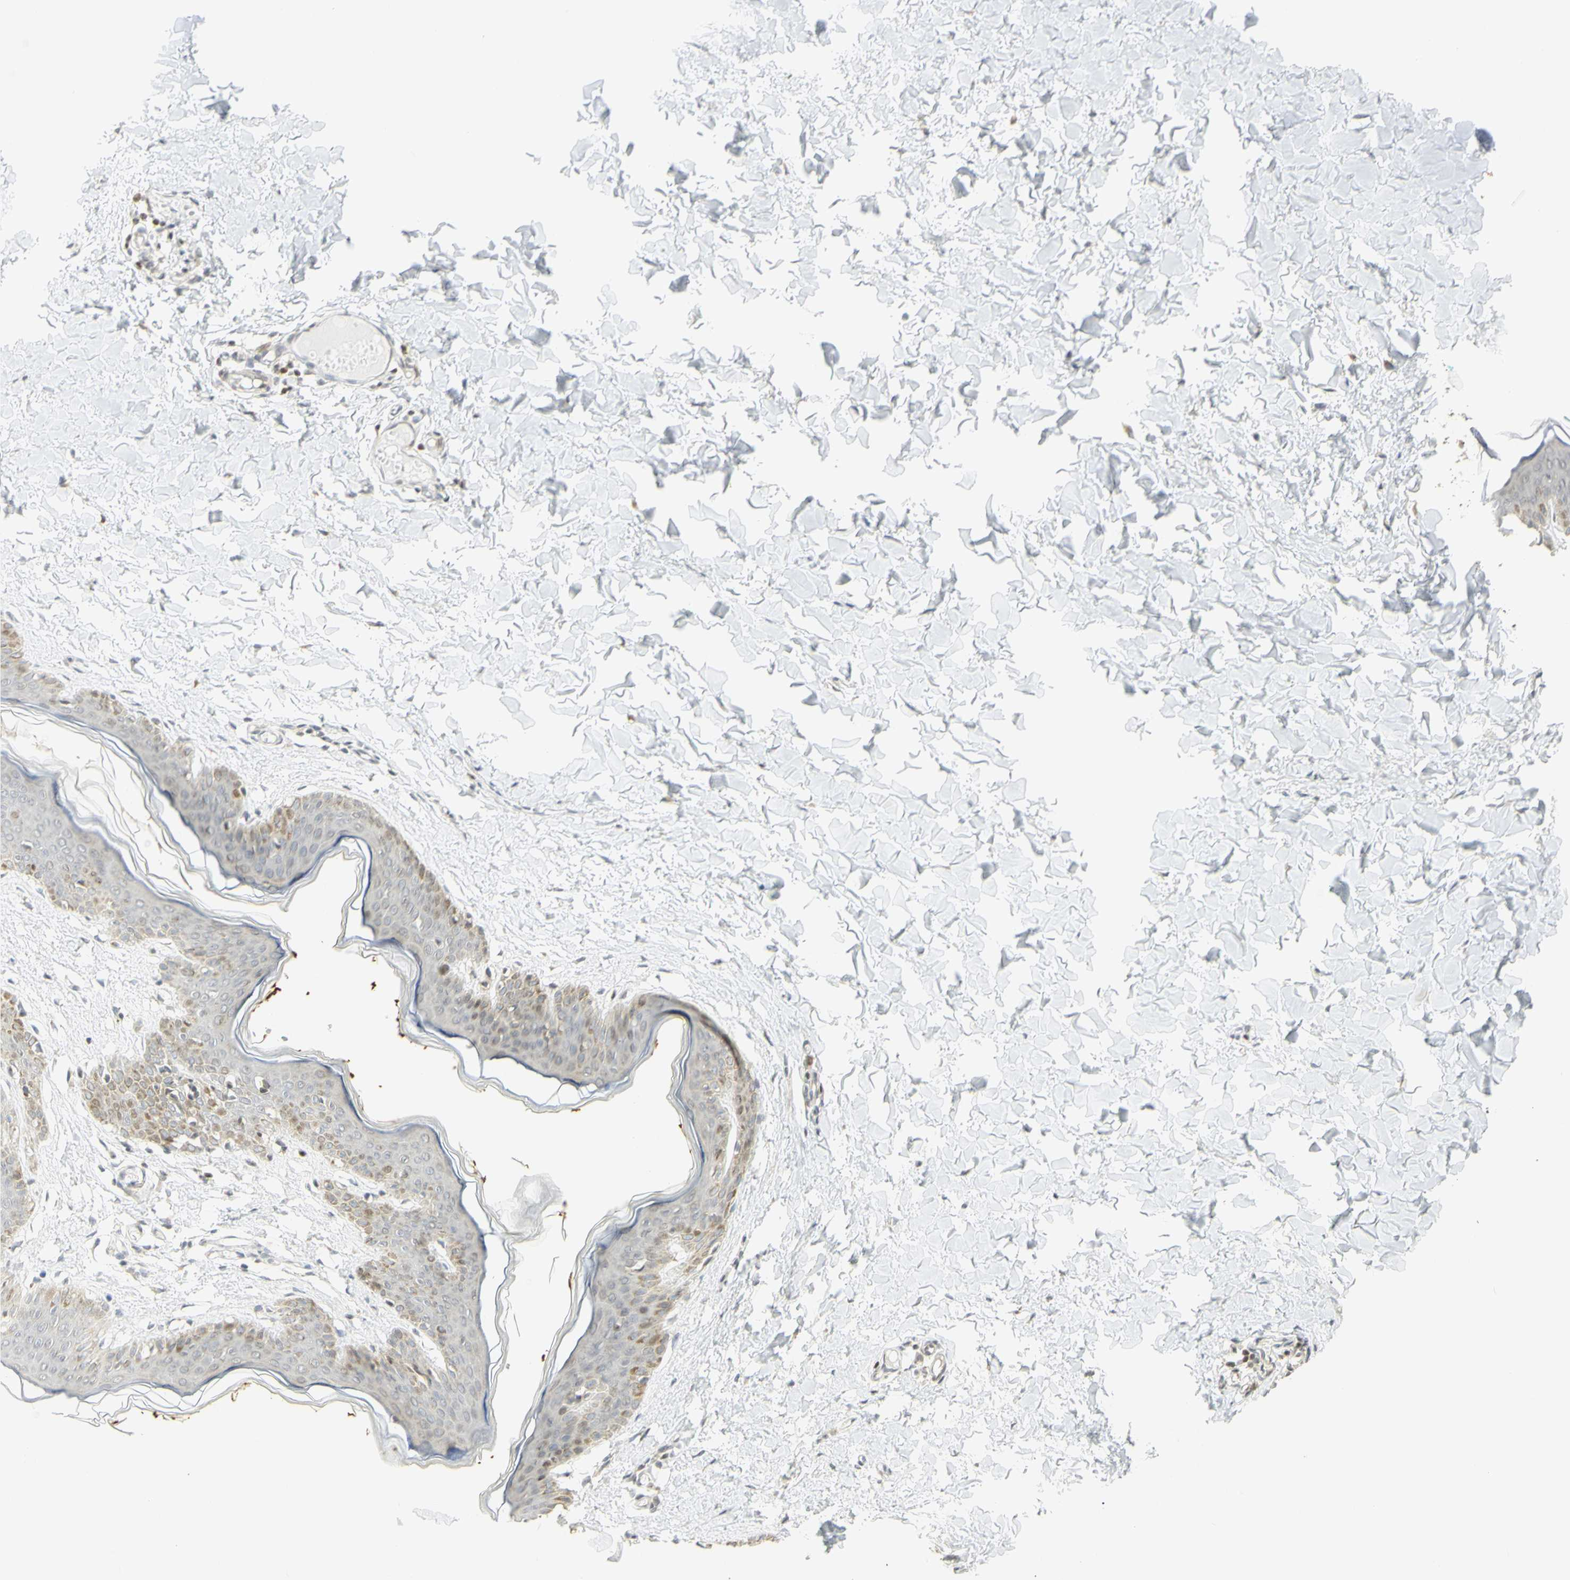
{"staining": {"intensity": "negative", "quantity": "none", "location": "none"}, "tissue": "skin", "cell_type": "Fibroblasts", "image_type": "normal", "snomed": [{"axis": "morphology", "description": "Normal tissue, NOS"}, {"axis": "topography", "description": "Skin"}], "caption": "Immunohistochemistry (IHC) image of normal skin: human skin stained with DAB demonstrates no significant protein expression in fibroblasts.", "gene": "KIF11", "patient": {"sex": "female", "age": 17}}